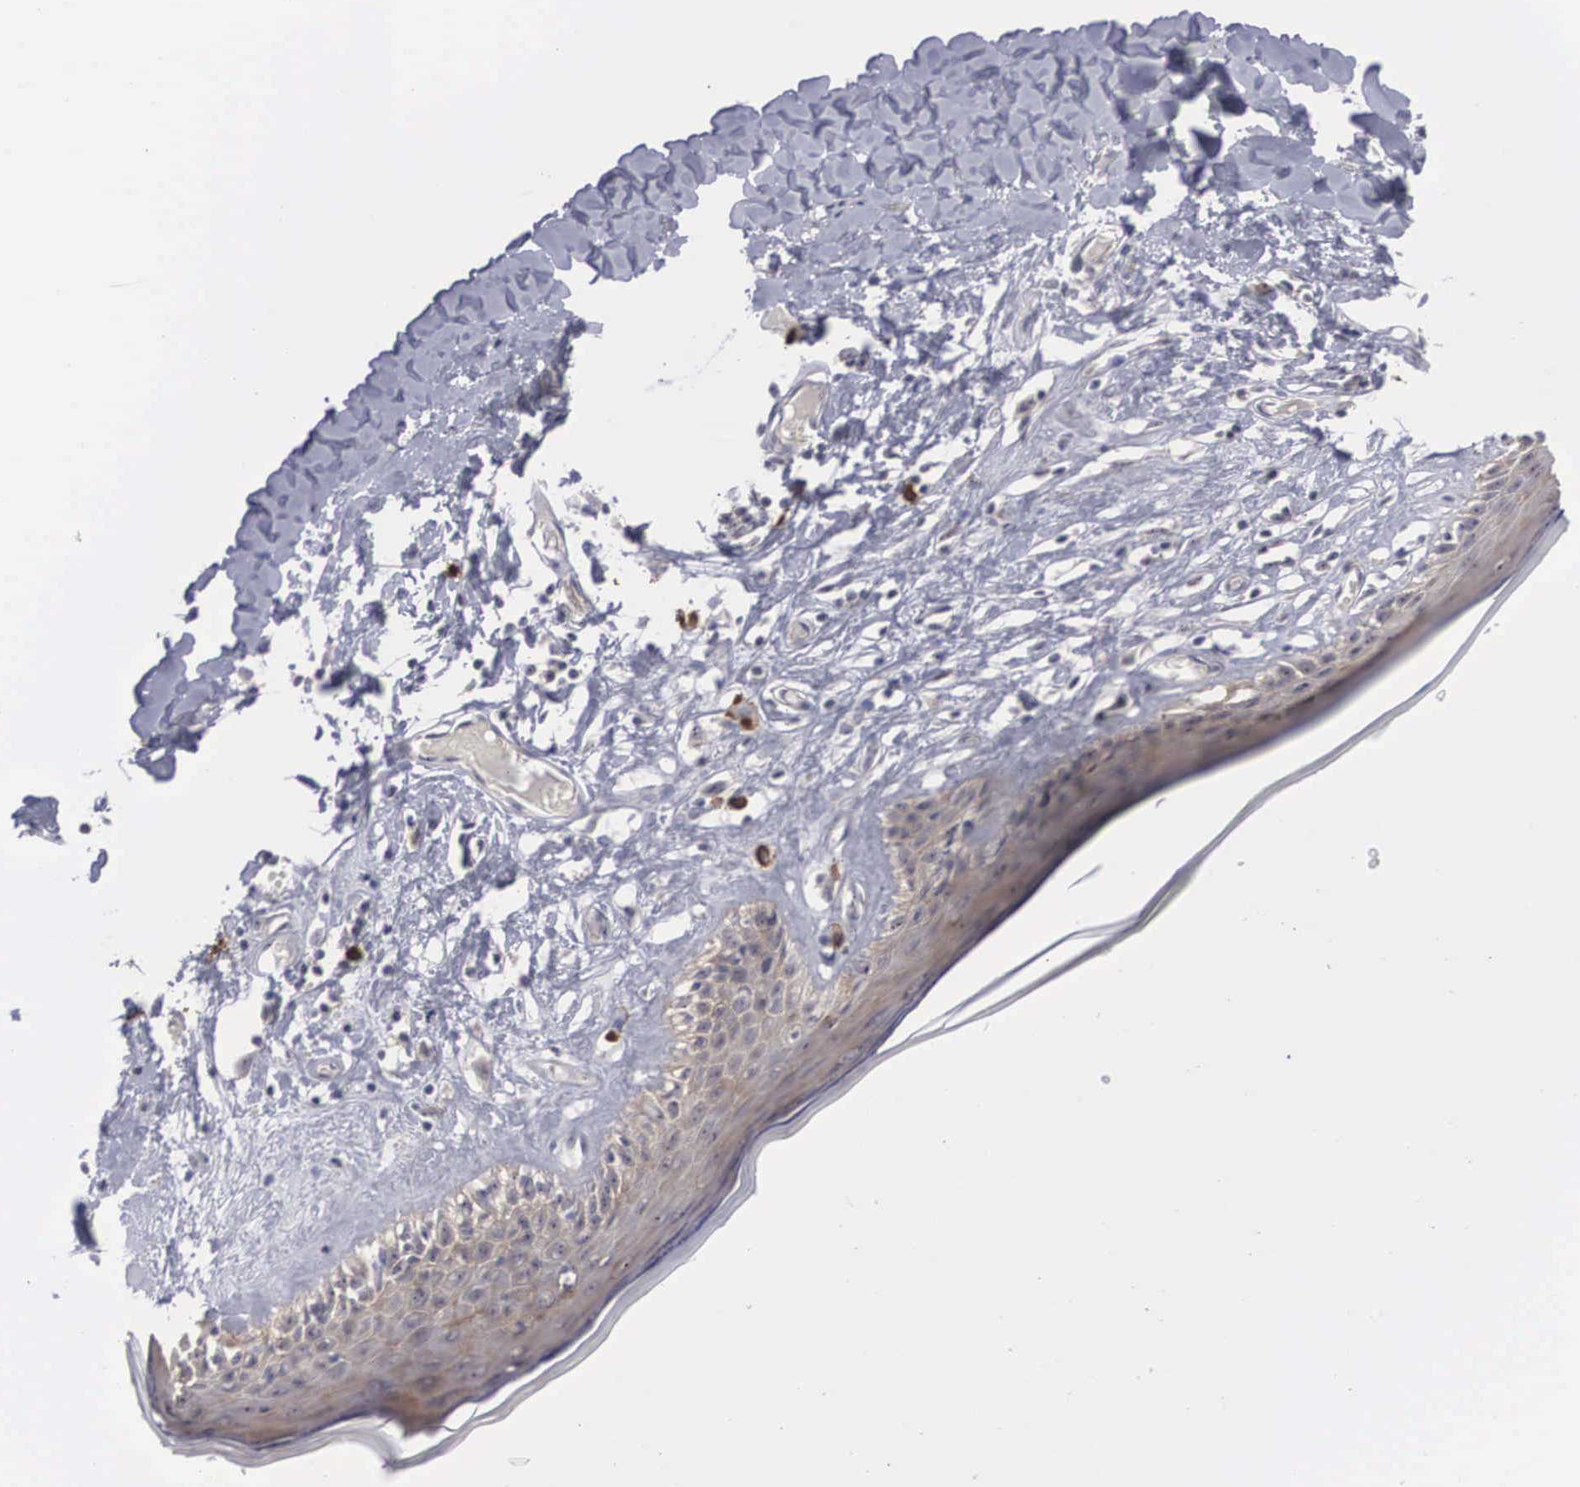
{"staining": {"intensity": "weak", "quantity": ">75%", "location": "cytoplasmic/membranous"}, "tissue": "skin", "cell_type": "Epidermal cells", "image_type": "normal", "snomed": [{"axis": "morphology", "description": "Normal tissue, NOS"}, {"axis": "topography", "description": "Vascular tissue"}, {"axis": "topography", "description": "Vulva"}, {"axis": "topography", "description": "Peripheral nerve tissue"}], "caption": "Skin stained for a protein shows weak cytoplasmic/membranous positivity in epidermal cells. (Brightfield microscopy of DAB IHC at high magnification).", "gene": "AMN", "patient": {"sex": "female", "age": 86}}